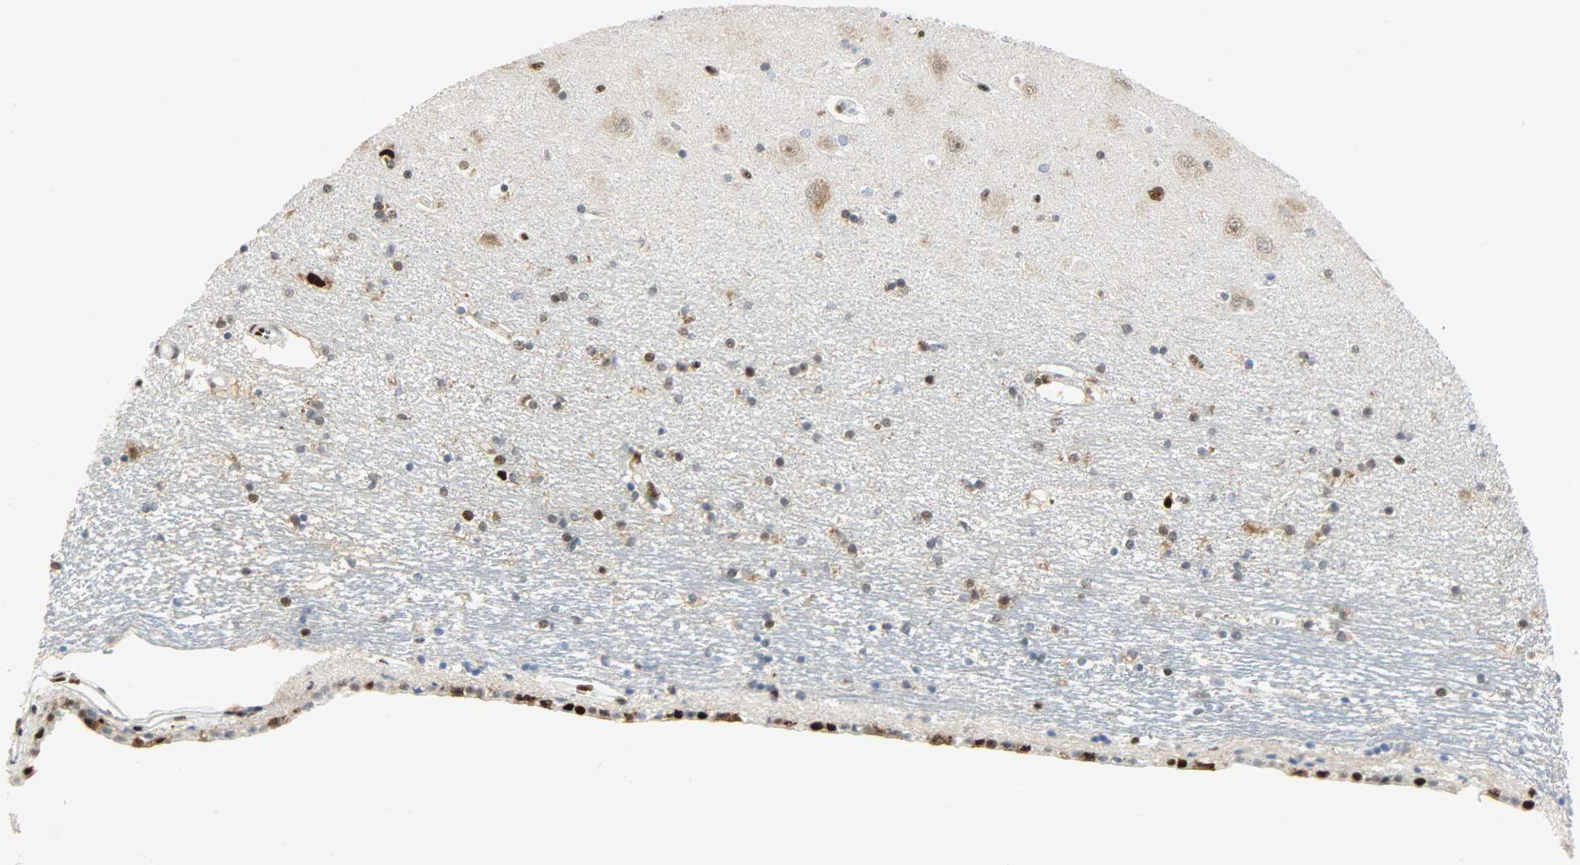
{"staining": {"intensity": "strong", "quantity": ">75%", "location": "nuclear"}, "tissue": "hippocampus", "cell_type": "Glial cells", "image_type": "normal", "snomed": [{"axis": "morphology", "description": "Normal tissue, NOS"}, {"axis": "topography", "description": "Hippocampus"}], "caption": "A high amount of strong nuclear expression is appreciated in about >75% of glial cells in normal hippocampus. (Brightfield microscopy of DAB IHC at high magnification).", "gene": "SSB", "patient": {"sex": "female", "age": 54}}